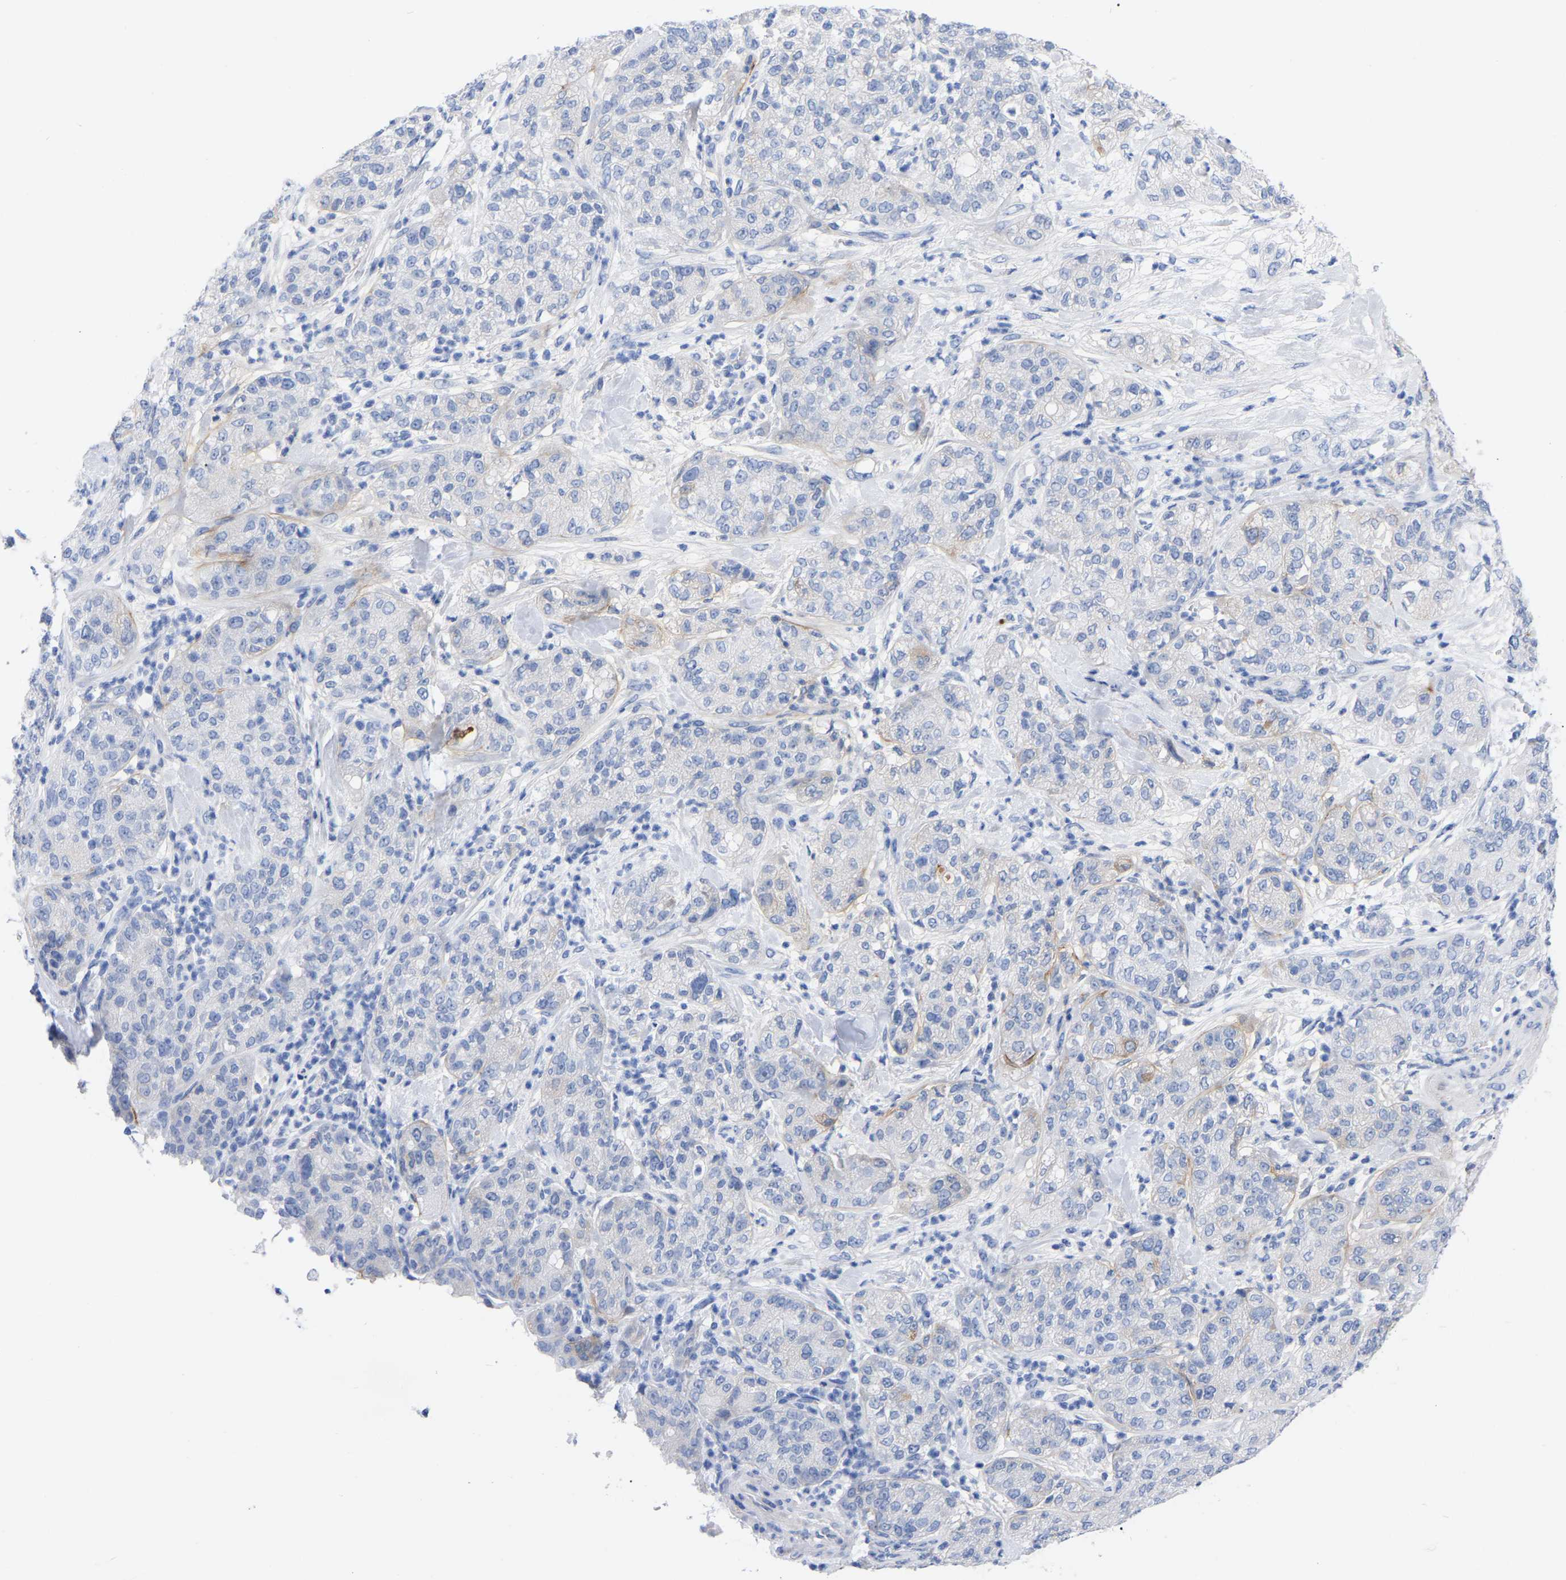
{"staining": {"intensity": "negative", "quantity": "none", "location": "none"}, "tissue": "pancreatic cancer", "cell_type": "Tumor cells", "image_type": "cancer", "snomed": [{"axis": "morphology", "description": "Adenocarcinoma, NOS"}, {"axis": "topography", "description": "Pancreas"}], "caption": "This is an IHC photomicrograph of adenocarcinoma (pancreatic). There is no positivity in tumor cells.", "gene": "HAPLN1", "patient": {"sex": "female", "age": 78}}